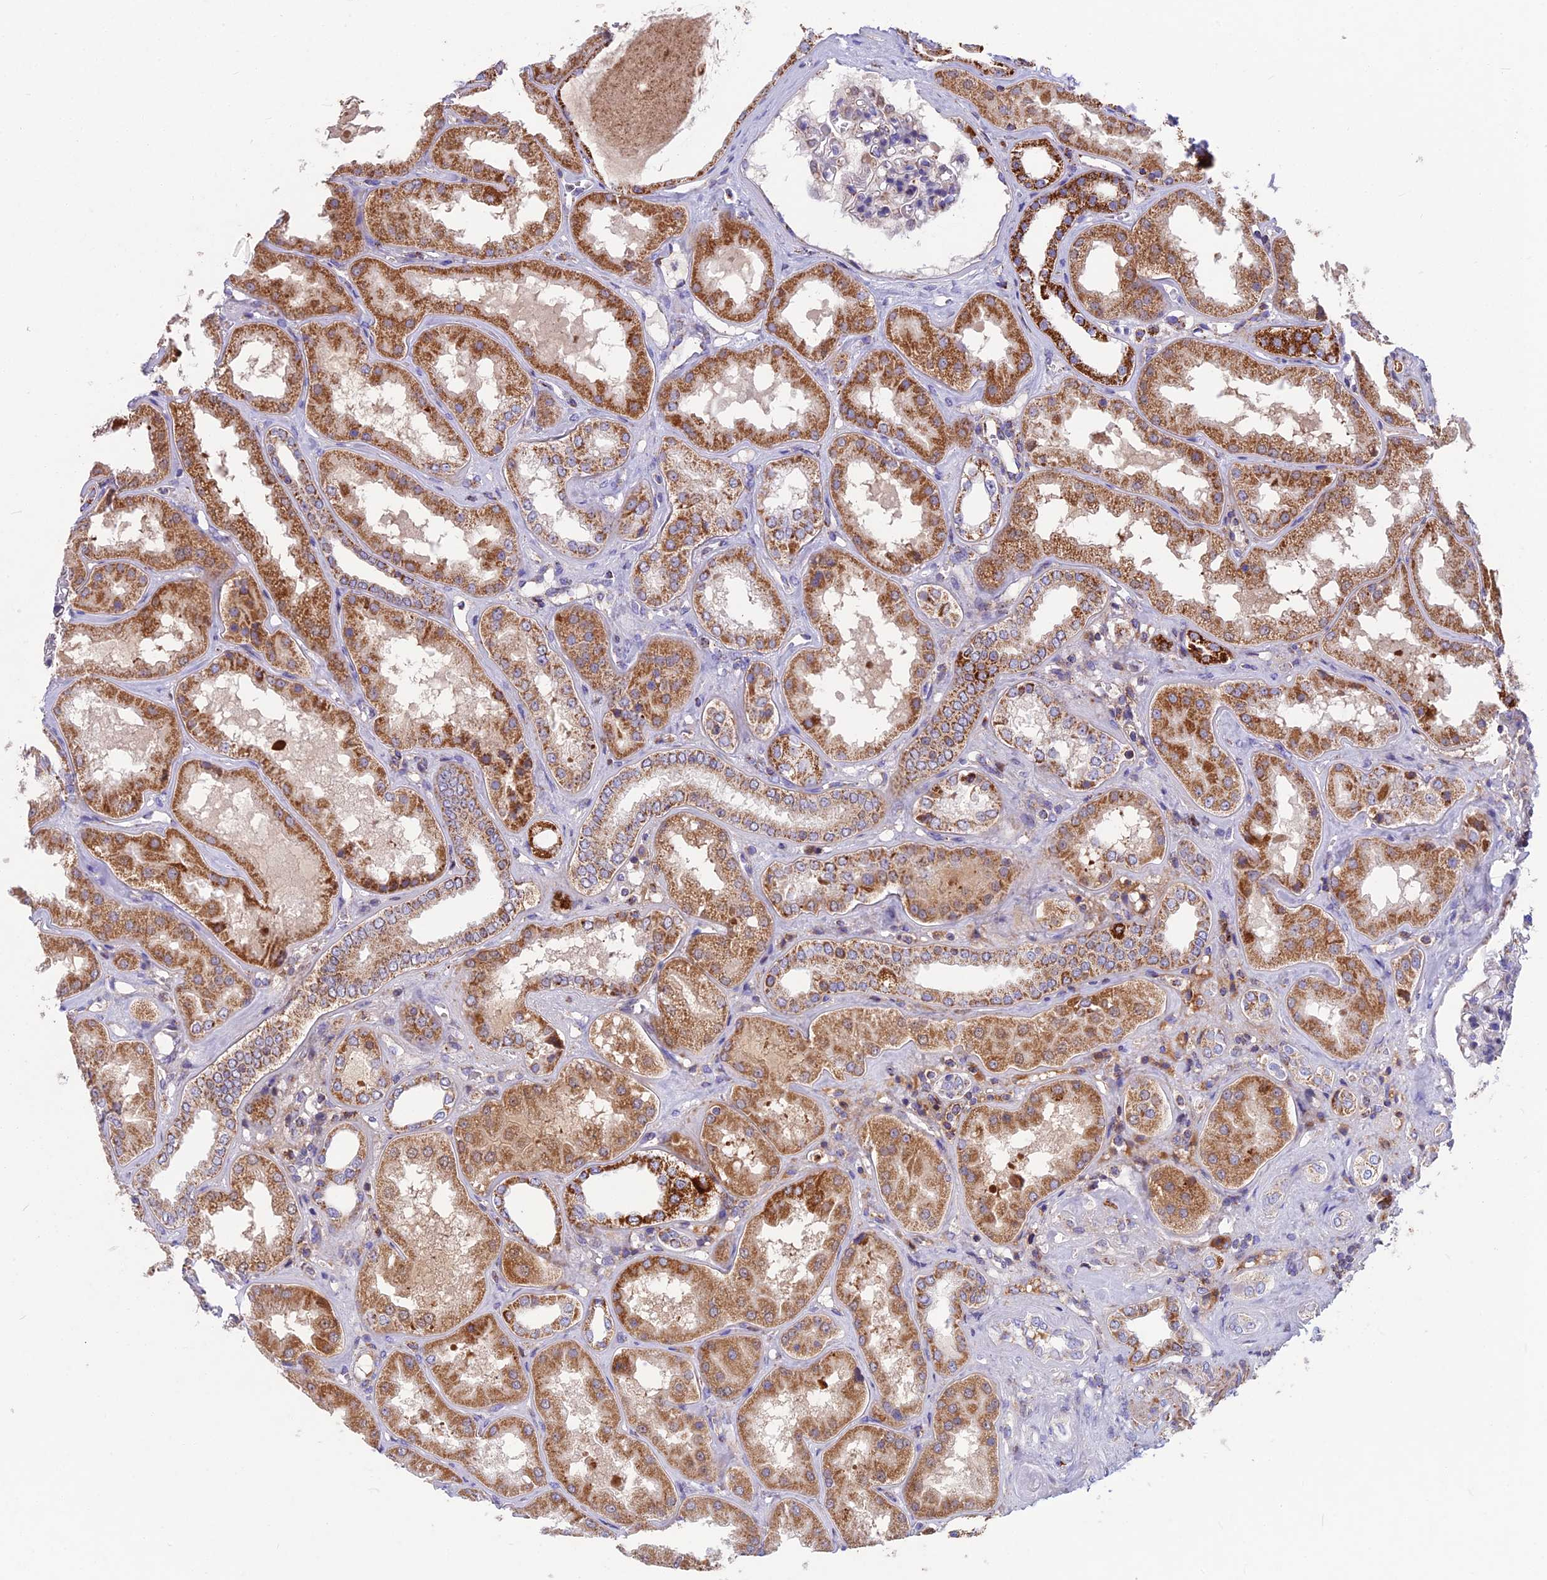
{"staining": {"intensity": "weak", "quantity": "<25%", "location": "cytoplasmic/membranous"}, "tissue": "kidney", "cell_type": "Cells in glomeruli", "image_type": "normal", "snomed": [{"axis": "morphology", "description": "Normal tissue, NOS"}, {"axis": "topography", "description": "Kidney"}], "caption": "A histopathology image of kidney stained for a protein reveals no brown staining in cells in glomeruli. (Stains: DAB immunohistochemistry with hematoxylin counter stain, Microscopy: brightfield microscopy at high magnification).", "gene": "CS", "patient": {"sex": "female", "age": 56}}